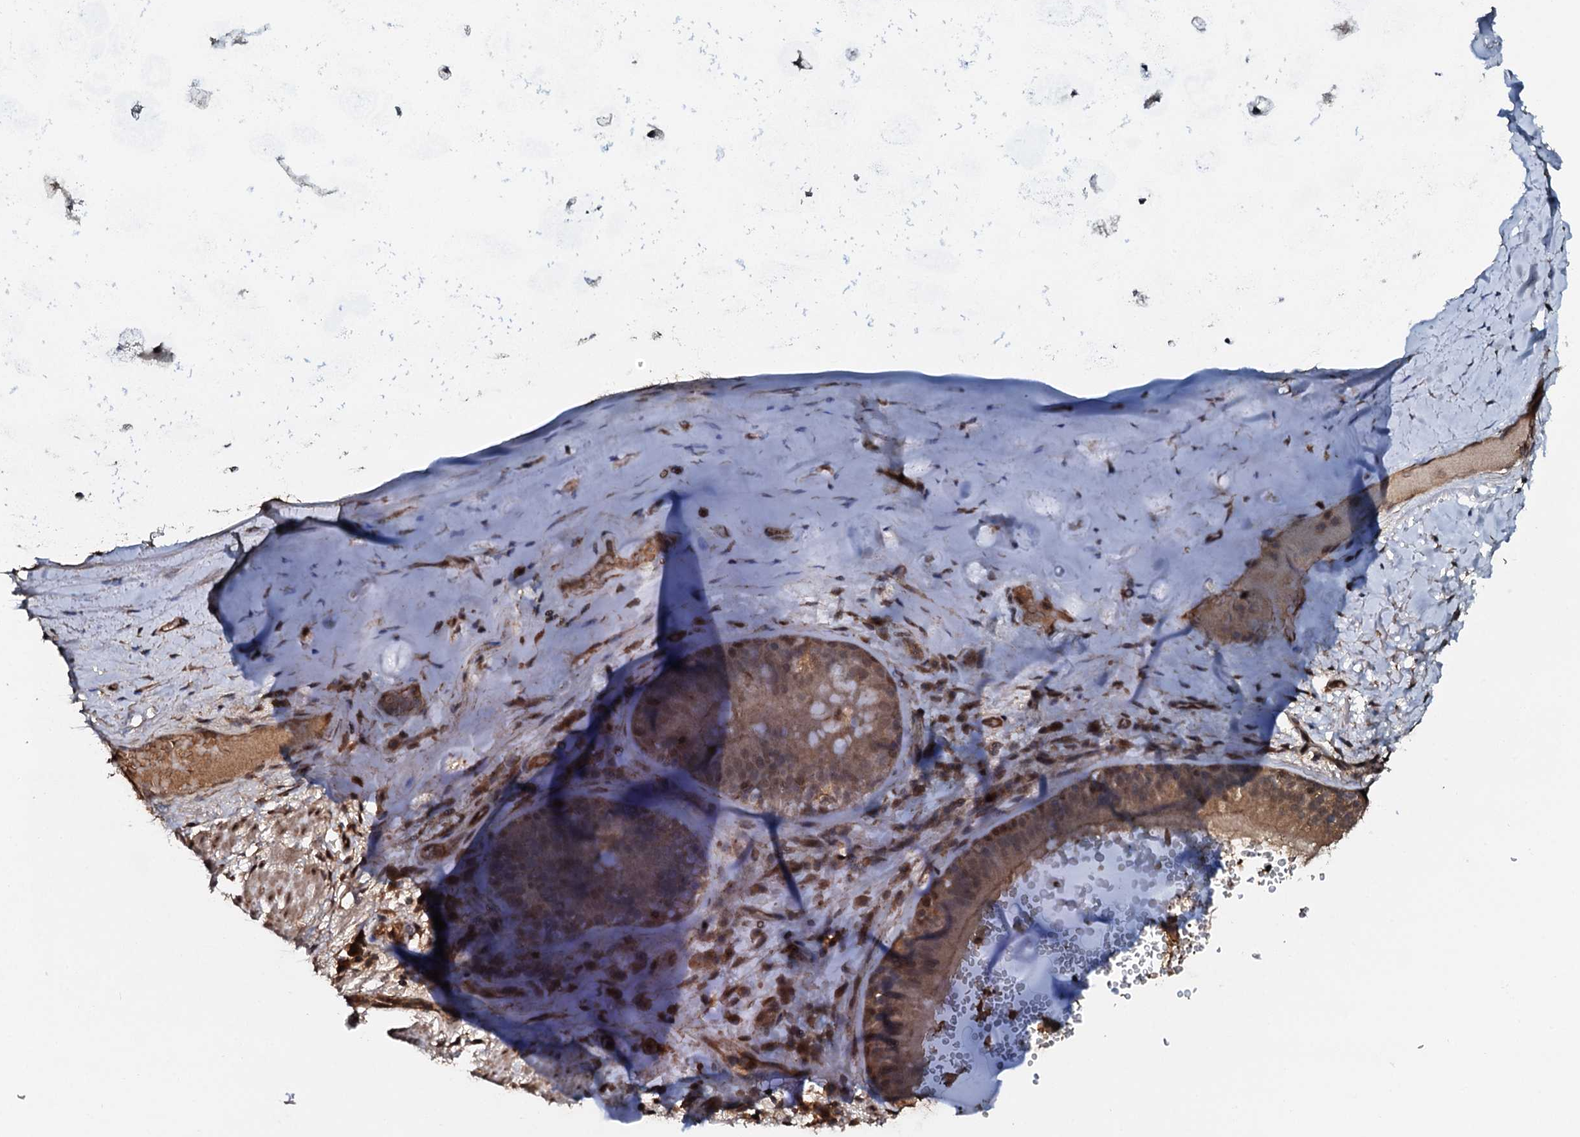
{"staining": {"intensity": "moderate", "quantity": "<25%", "location": "cytoplasmic/membranous"}, "tissue": "soft tissue", "cell_type": "Chondrocytes", "image_type": "normal", "snomed": [{"axis": "morphology", "description": "Normal tissue, NOS"}, {"axis": "topography", "description": "Lymph node"}, {"axis": "topography", "description": "Cartilage tissue"}, {"axis": "topography", "description": "Bronchus"}], "caption": "This is a photomicrograph of immunohistochemistry (IHC) staining of benign soft tissue, which shows moderate expression in the cytoplasmic/membranous of chondrocytes.", "gene": "FLYWCH1", "patient": {"sex": "male", "age": 63}}